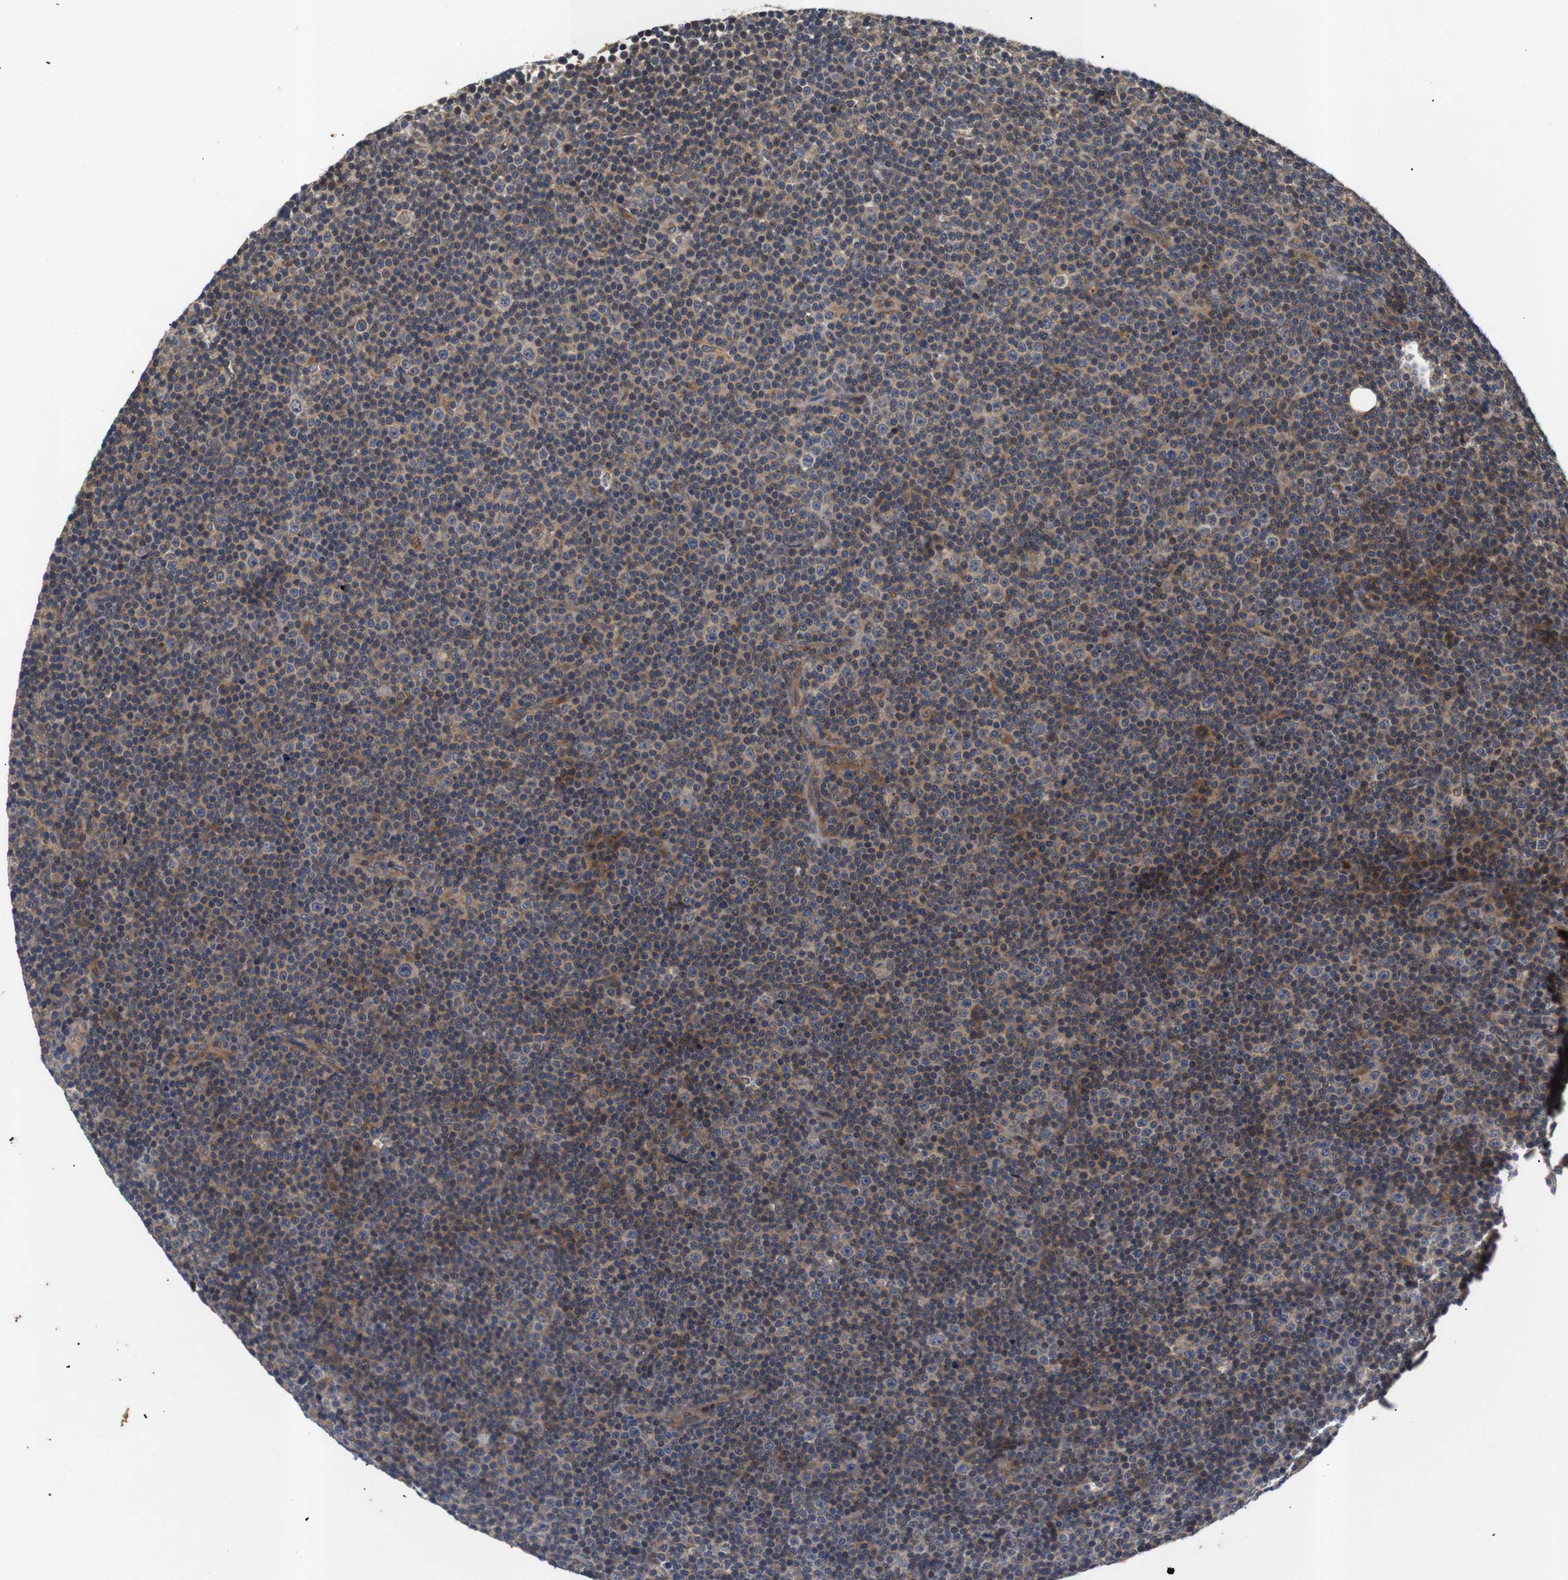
{"staining": {"intensity": "weak", "quantity": "25%-75%", "location": "cytoplasmic/membranous"}, "tissue": "lymphoma", "cell_type": "Tumor cells", "image_type": "cancer", "snomed": [{"axis": "morphology", "description": "Malignant lymphoma, non-Hodgkin's type, Low grade"}, {"axis": "topography", "description": "Lymph node"}], "caption": "Lymphoma stained with a brown dye reveals weak cytoplasmic/membranous positive staining in about 25%-75% of tumor cells.", "gene": "RIPK1", "patient": {"sex": "female", "age": 67}}